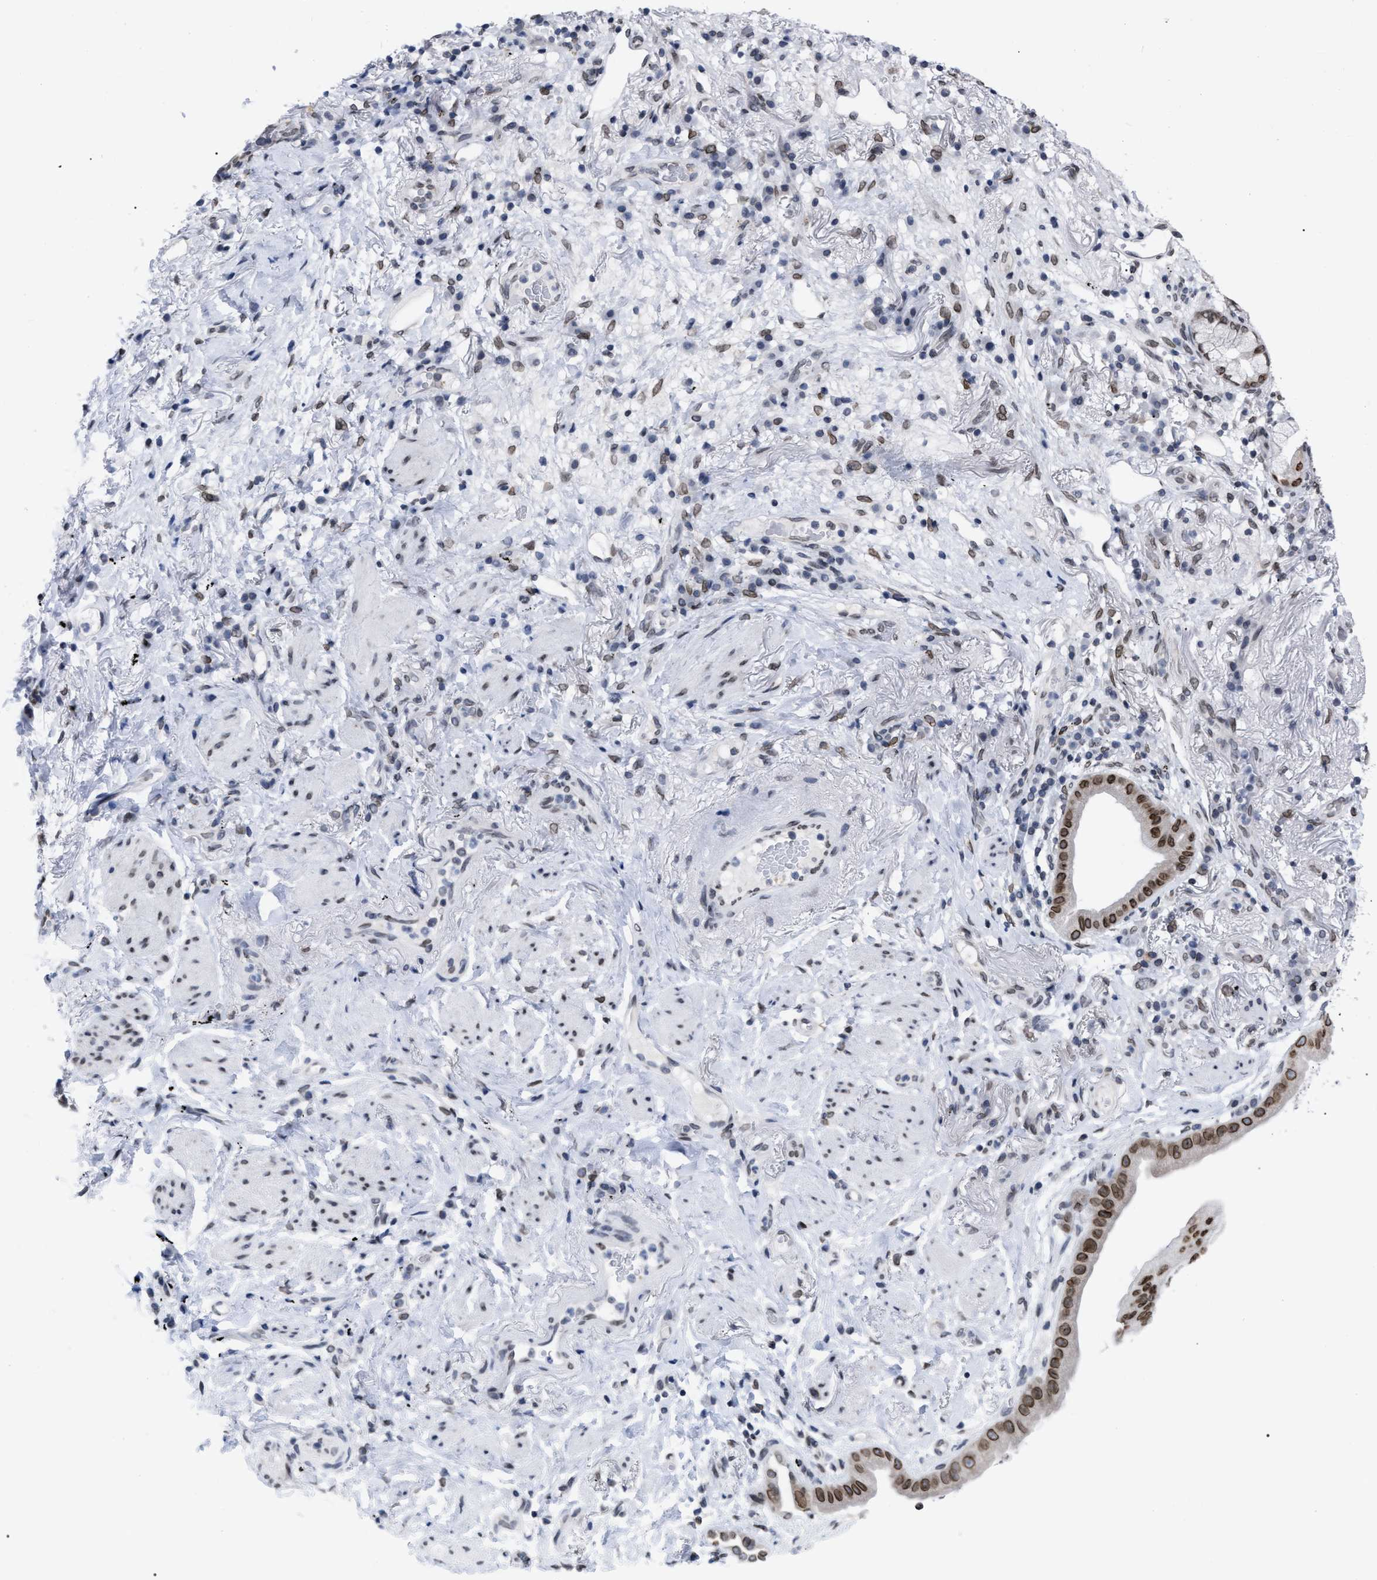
{"staining": {"intensity": "moderate", "quantity": ">75%", "location": "cytoplasmic/membranous,nuclear"}, "tissue": "lung cancer", "cell_type": "Tumor cells", "image_type": "cancer", "snomed": [{"axis": "morphology", "description": "Normal tissue, NOS"}, {"axis": "morphology", "description": "Adenocarcinoma, NOS"}, {"axis": "topography", "description": "Bronchus"}, {"axis": "topography", "description": "Lung"}], "caption": "This histopathology image demonstrates immunohistochemistry (IHC) staining of lung adenocarcinoma, with medium moderate cytoplasmic/membranous and nuclear positivity in approximately >75% of tumor cells.", "gene": "TPR", "patient": {"sex": "female", "age": 70}}